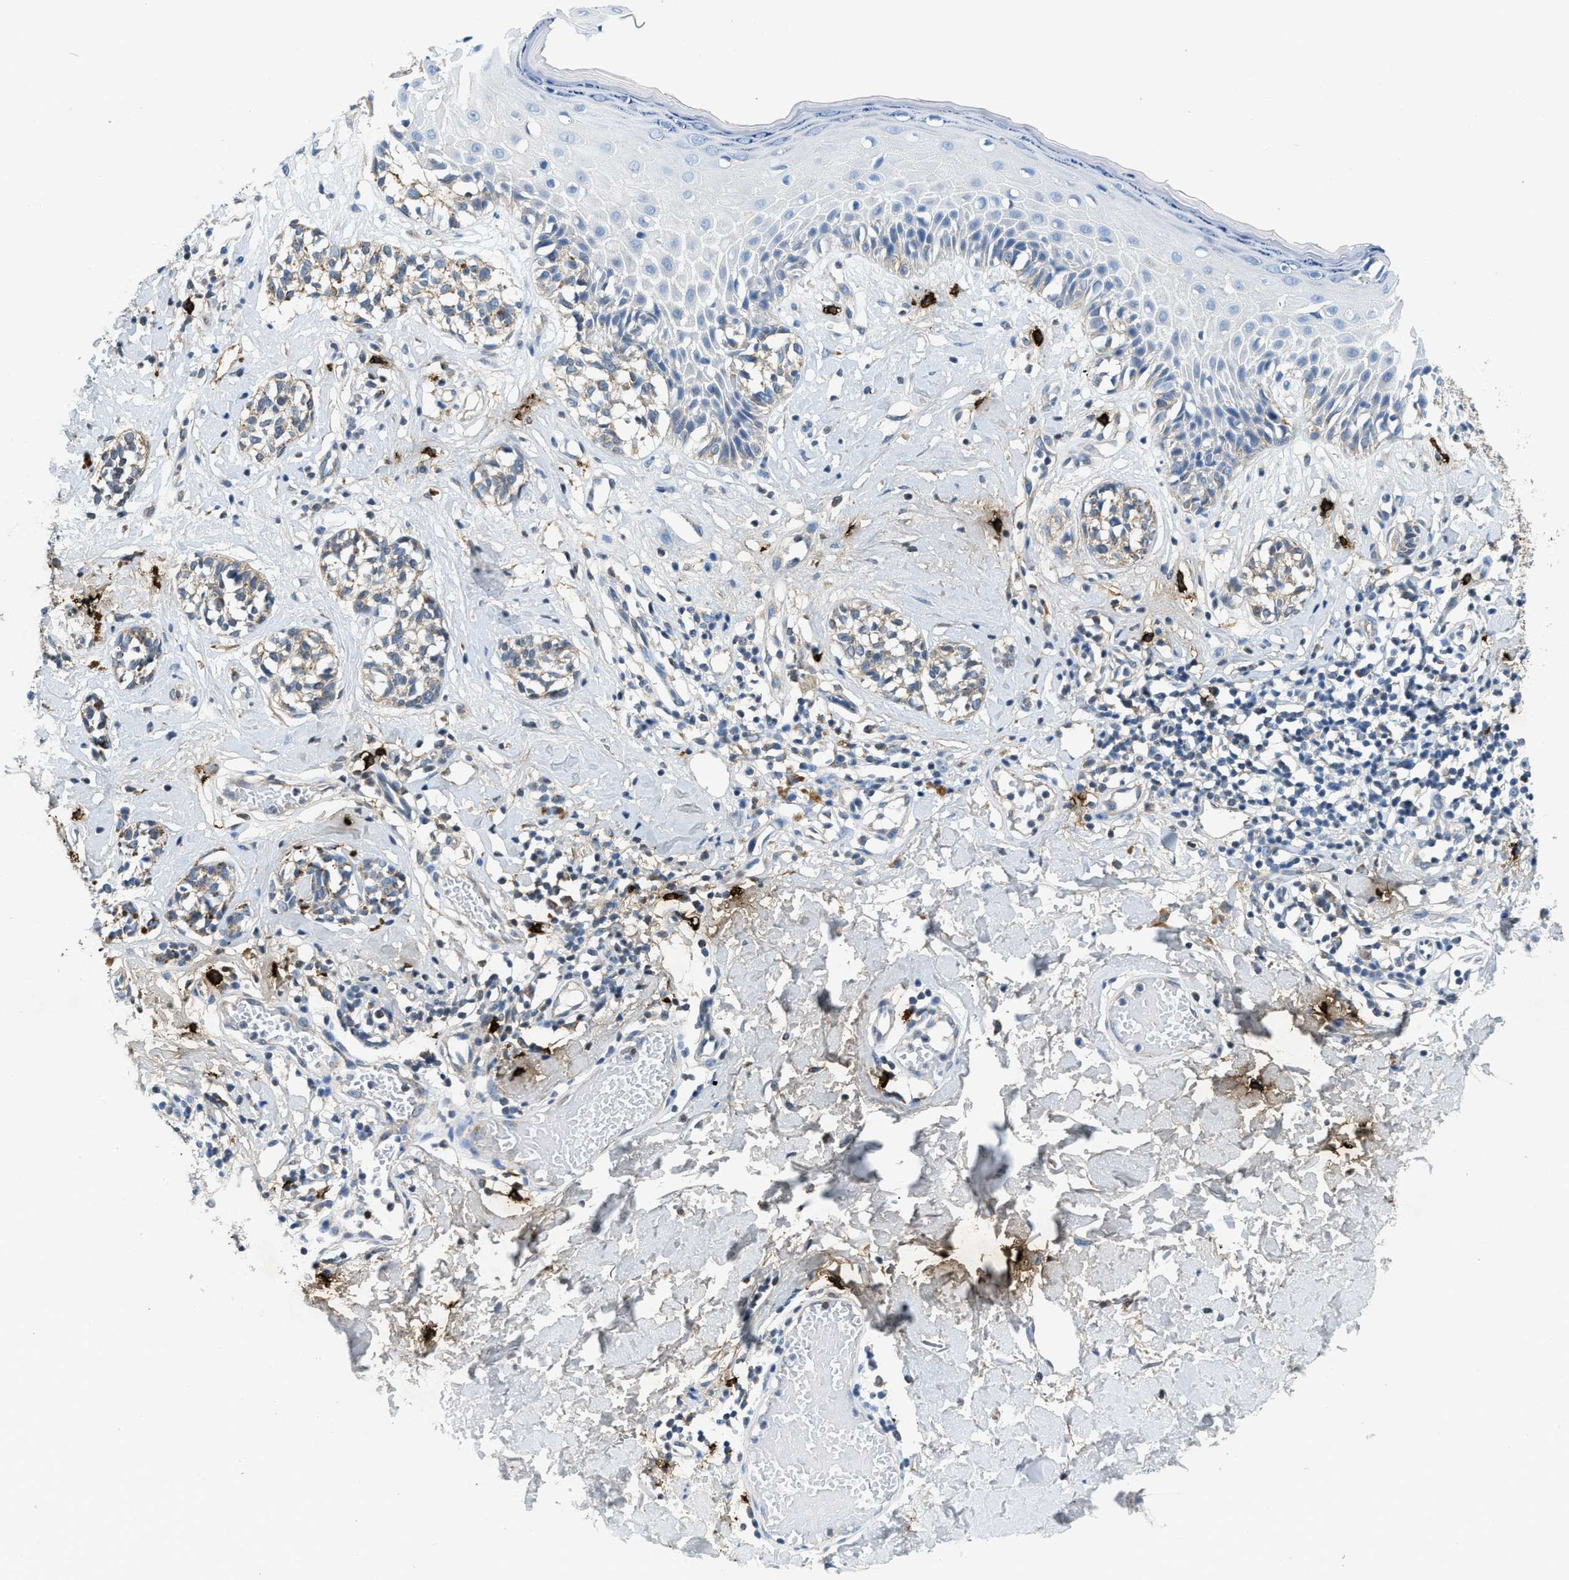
{"staining": {"intensity": "weak", "quantity": "25%-75%", "location": "cytoplasmic/membranous"}, "tissue": "melanoma", "cell_type": "Tumor cells", "image_type": "cancer", "snomed": [{"axis": "morphology", "description": "Malignant melanoma, NOS"}, {"axis": "topography", "description": "Skin"}], "caption": "Human melanoma stained with a protein marker reveals weak staining in tumor cells.", "gene": "TPSAB1", "patient": {"sex": "male", "age": 64}}